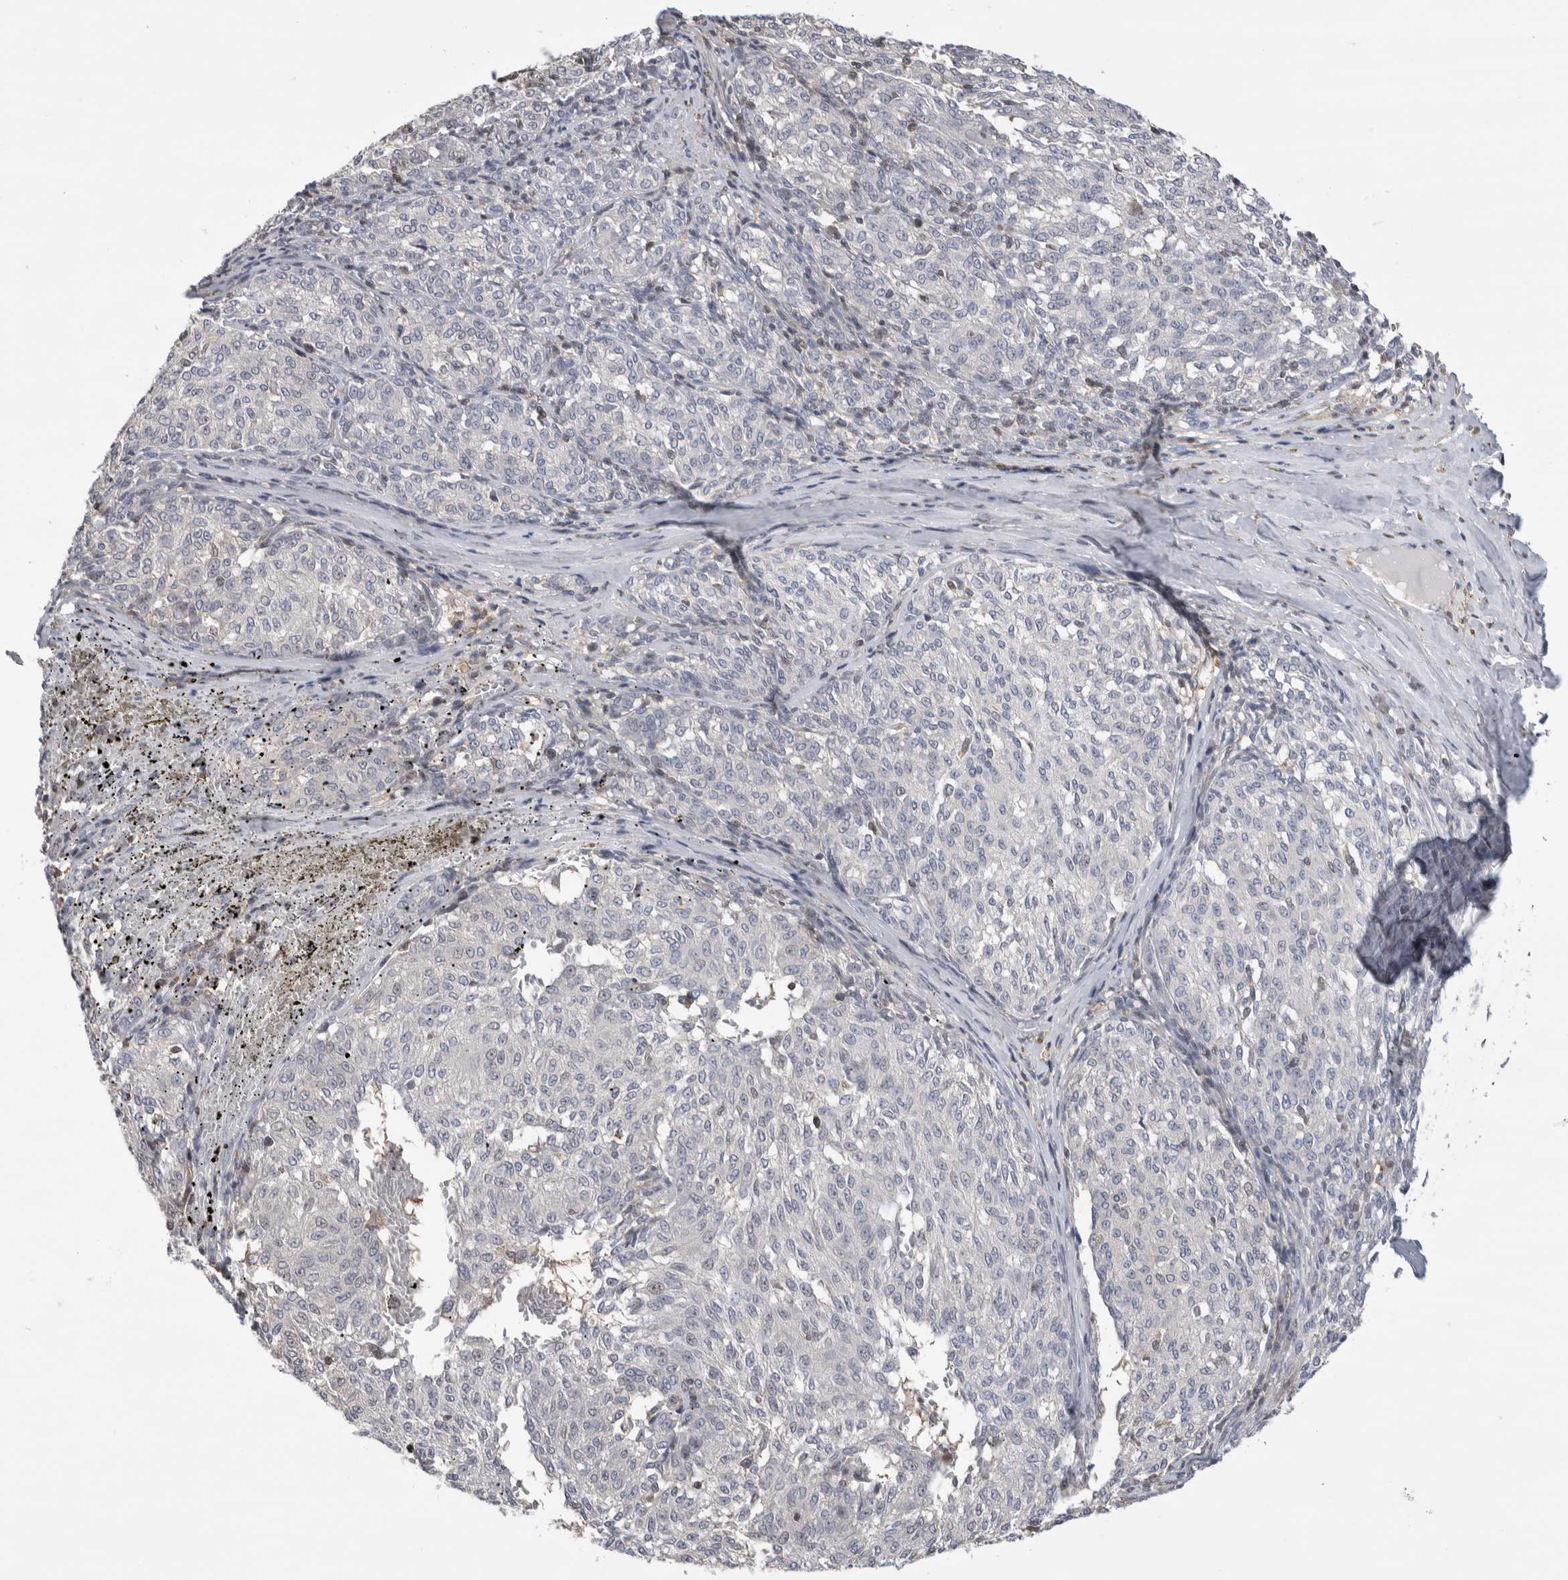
{"staining": {"intensity": "negative", "quantity": "none", "location": "none"}, "tissue": "melanoma", "cell_type": "Tumor cells", "image_type": "cancer", "snomed": [{"axis": "morphology", "description": "Malignant melanoma, NOS"}, {"axis": "topography", "description": "Skin"}], "caption": "The IHC micrograph has no significant positivity in tumor cells of malignant melanoma tissue. (Brightfield microscopy of DAB (3,3'-diaminobenzidine) immunohistochemistry (IHC) at high magnification).", "gene": "ZBTB49", "patient": {"sex": "female", "age": 72}}